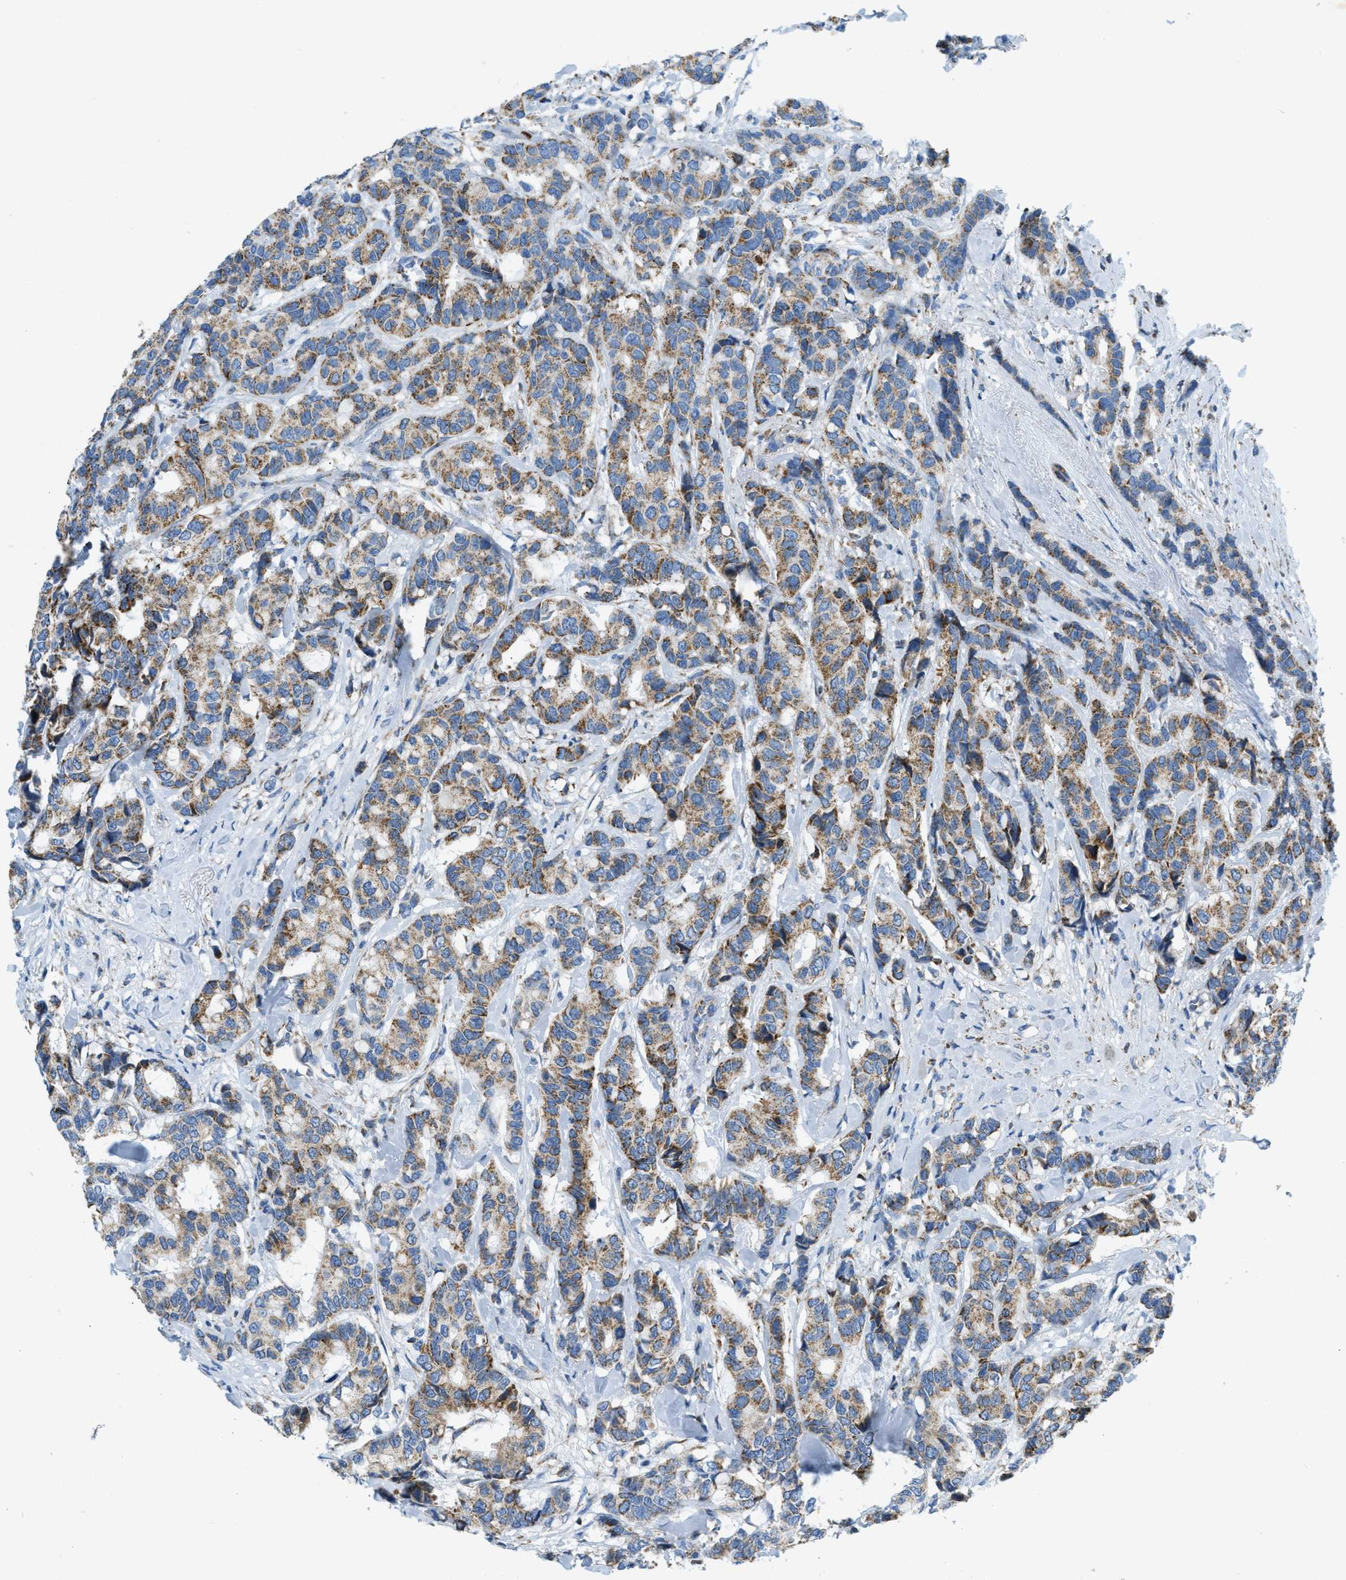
{"staining": {"intensity": "moderate", "quantity": ">75%", "location": "cytoplasmic/membranous"}, "tissue": "breast cancer", "cell_type": "Tumor cells", "image_type": "cancer", "snomed": [{"axis": "morphology", "description": "Duct carcinoma"}, {"axis": "topography", "description": "Breast"}], "caption": "Approximately >75% of tumor cells in invasive ductal carcinoma (breast) show moderate cytoplasmic/membranous protein expression as visualized by brown immunohistochemical staining.", "gene": "ACADVL", "patient": {"sex": "female", "age": 87}}